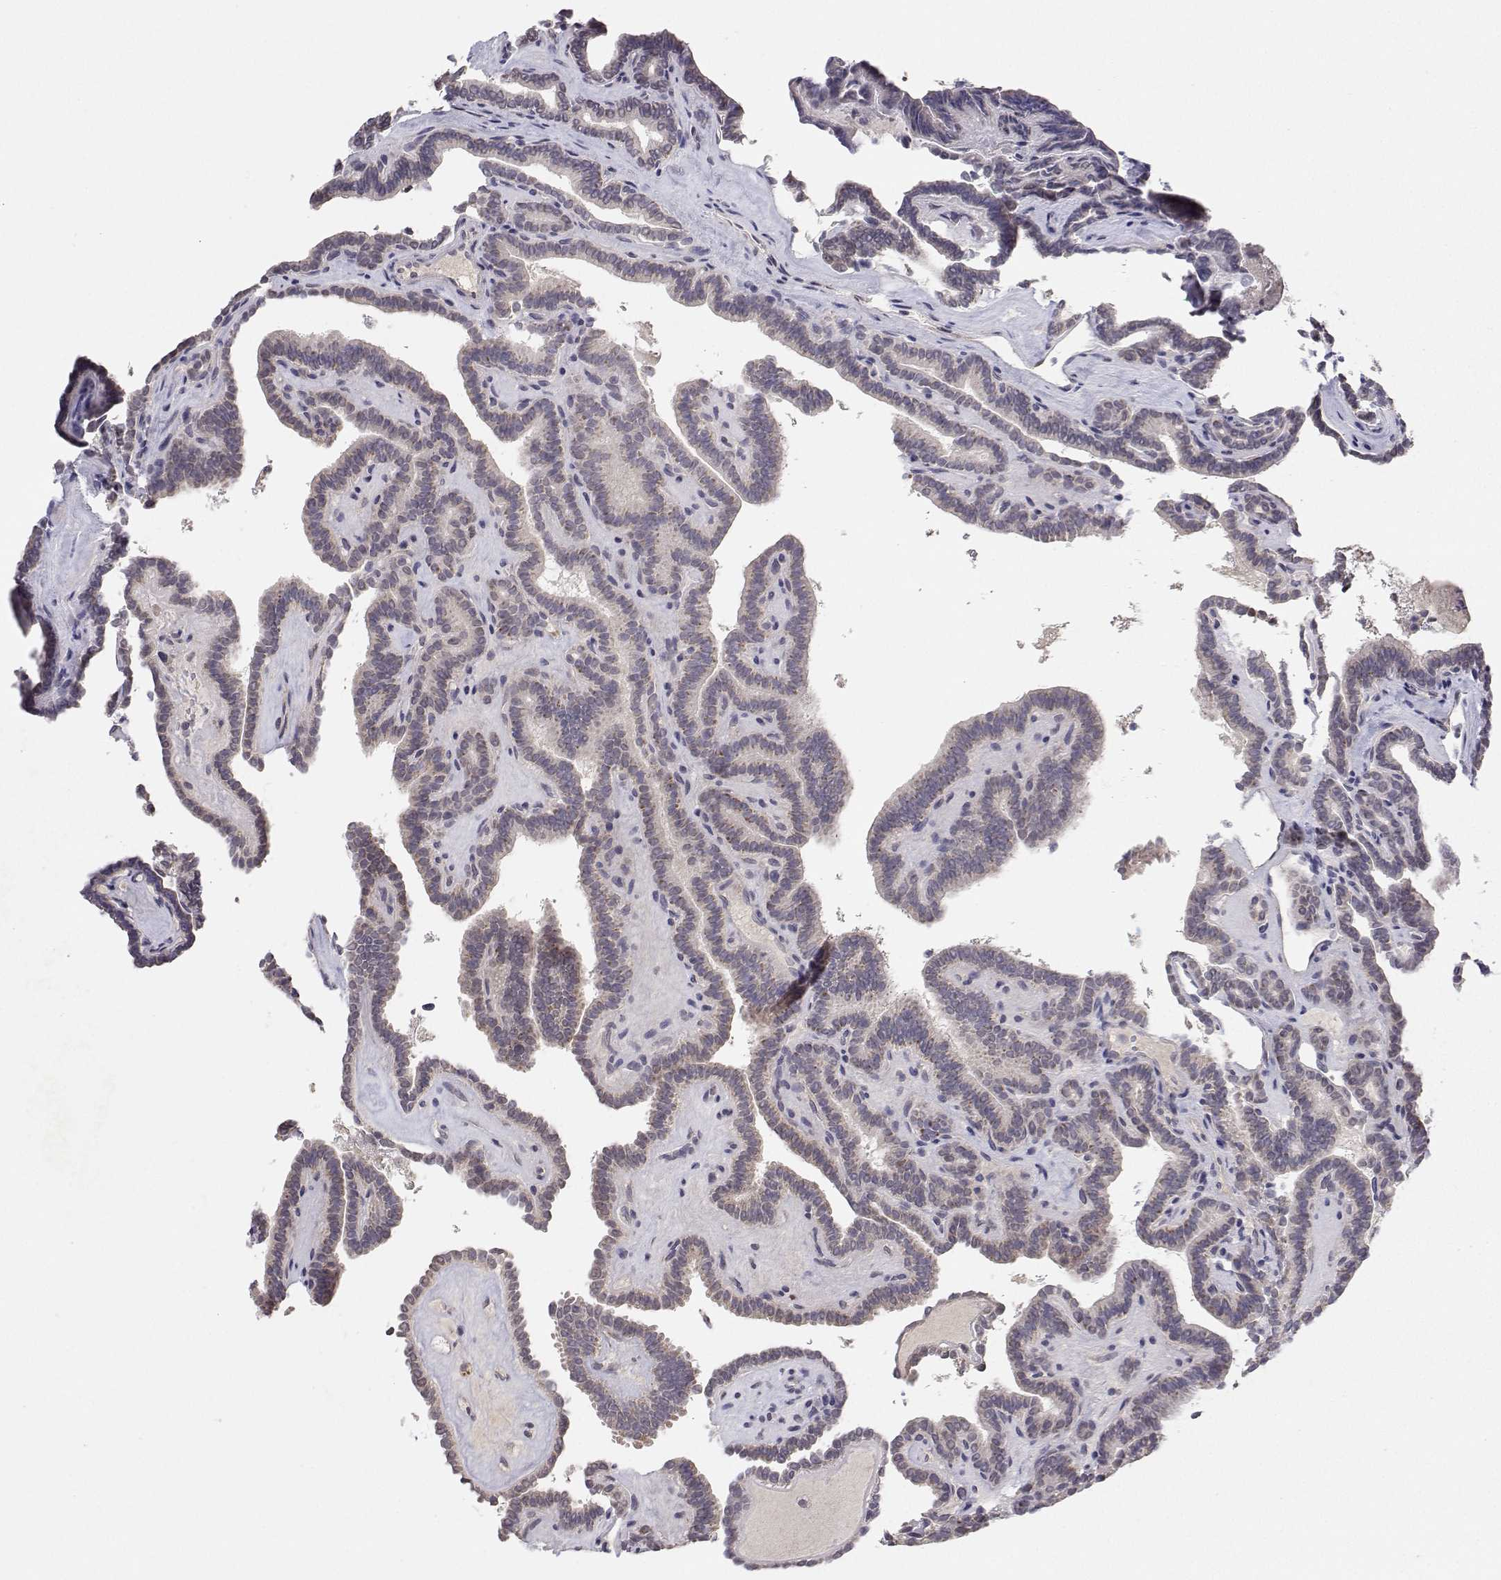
{"staining": {"intensity": "weak", "quantity": "<25%", "location": "cytoplasmic/membranous"}, "tissue": "thyroid cancer", "cell_type": "Tumor cells", "image_type": "cancer", "snomed": [{"axis": "morphology", "description": "Papillary adenocarcinoma, NOS"}, {"axis": "topography", "description": "Thyroid gland"}], "caption": "There is no significant staining in tumor cells of papillary adenocarcinoma (thyroid).", "gene": "MRPL3", "patient": {"sex": "female", "age": 21}}